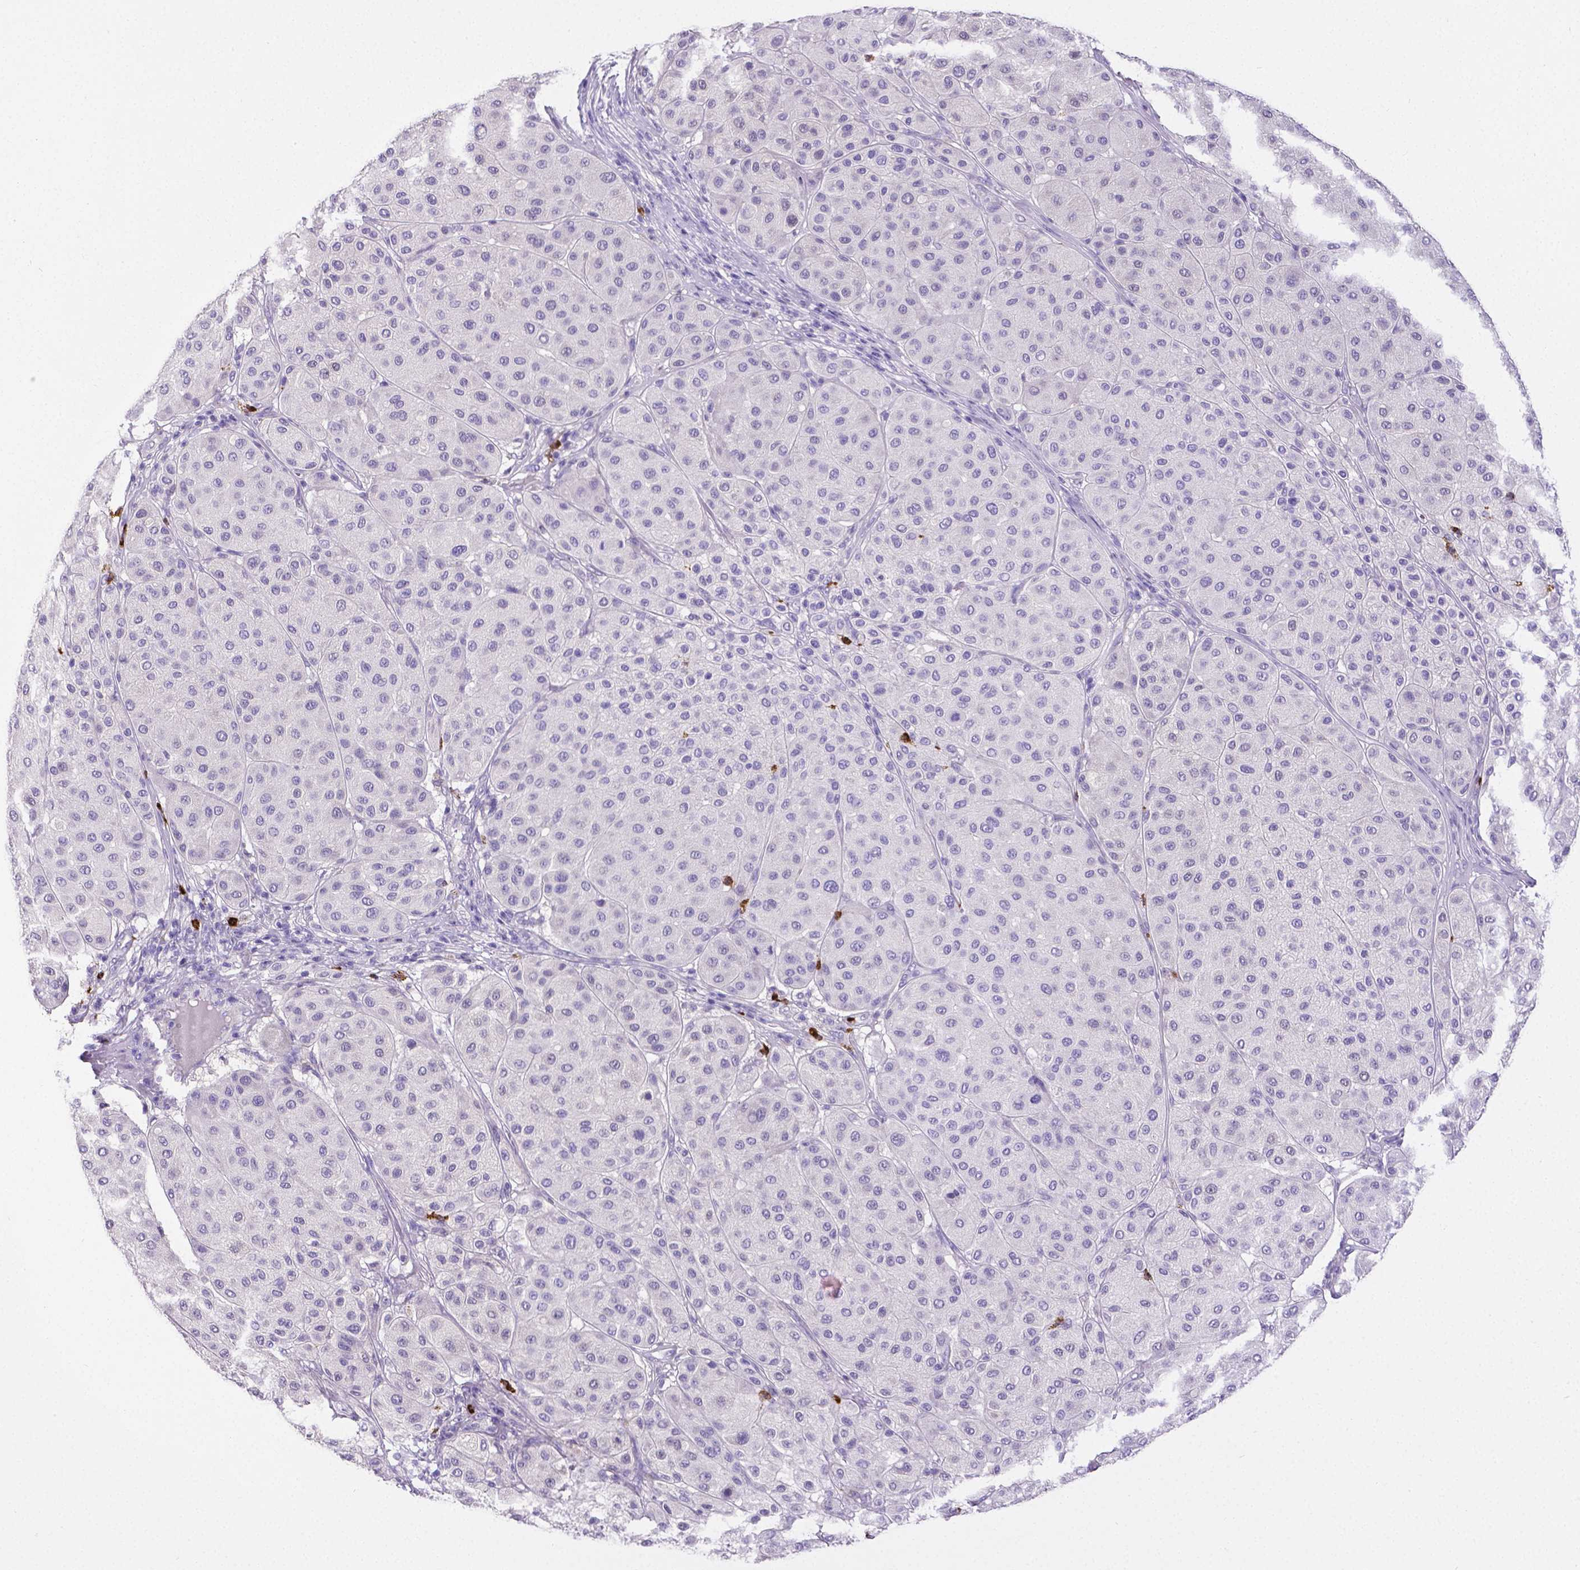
{"staining": {"intensity": "negative", "quantity": "none", "location": "none"}, "tissue": "melanoma", "cell_type": "Tumor cells", "image_type": "cancer", "snomed": [{"axis": "morphology", "description": "Malignant melanoma, Metastatic site"}, {"axis": "topography", "description": "Smooth muscle"}], "caption": "DAB (3,3'-diaminobenzidine) immunohistochemical staining of human melanoma demonstrates no significant positivity in tumor cells.", "gene": "MMP9", "patient": {"sex": "male", "age": 41}}